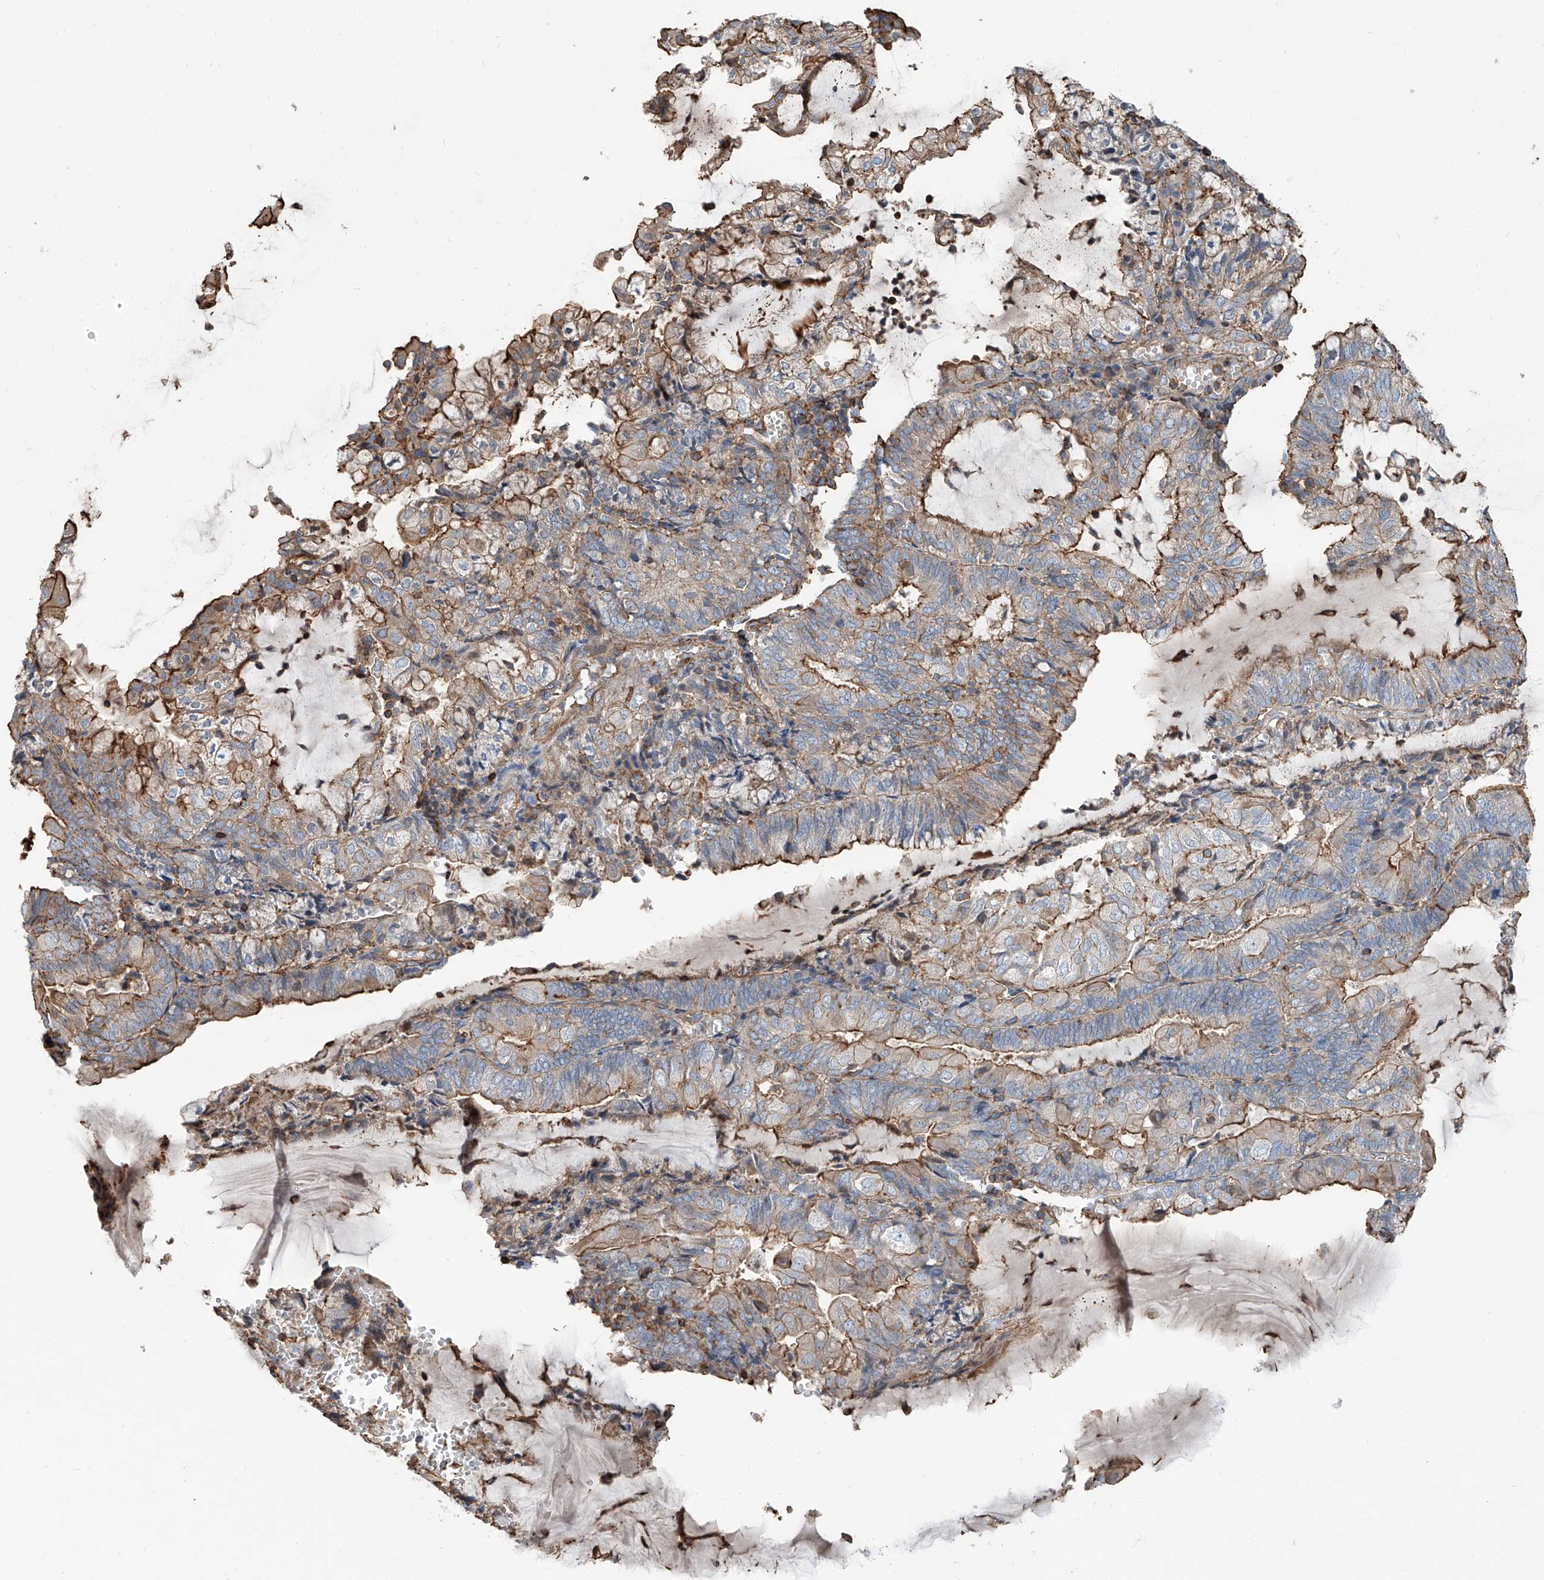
{"staining": {"intensity": "moderate", "quantity": "25%-75%", "location": "cytoplasmic/membranous"}, "tissue": "endometrial cancer", "cell_type": "Tumor cells", "image_type": "cancer", "snomed": [{"axis": "morphology", "description": "Adenocarcinoma, NOS"}, {"axis": "topography", "description": "Endometrium"}], "caption": "Protein analysis of endometrial cancer tissue reveals moderate cytoplasmic/membranous positivity in approximately 25%-75% of tumor cells. The staining was performed using DAB, with brown indicating positive protein expression. Nuclei are stained blue with hematoxylin.", "gene": "PIEZO2", "patient": {"sex": "female", "age": 81}}